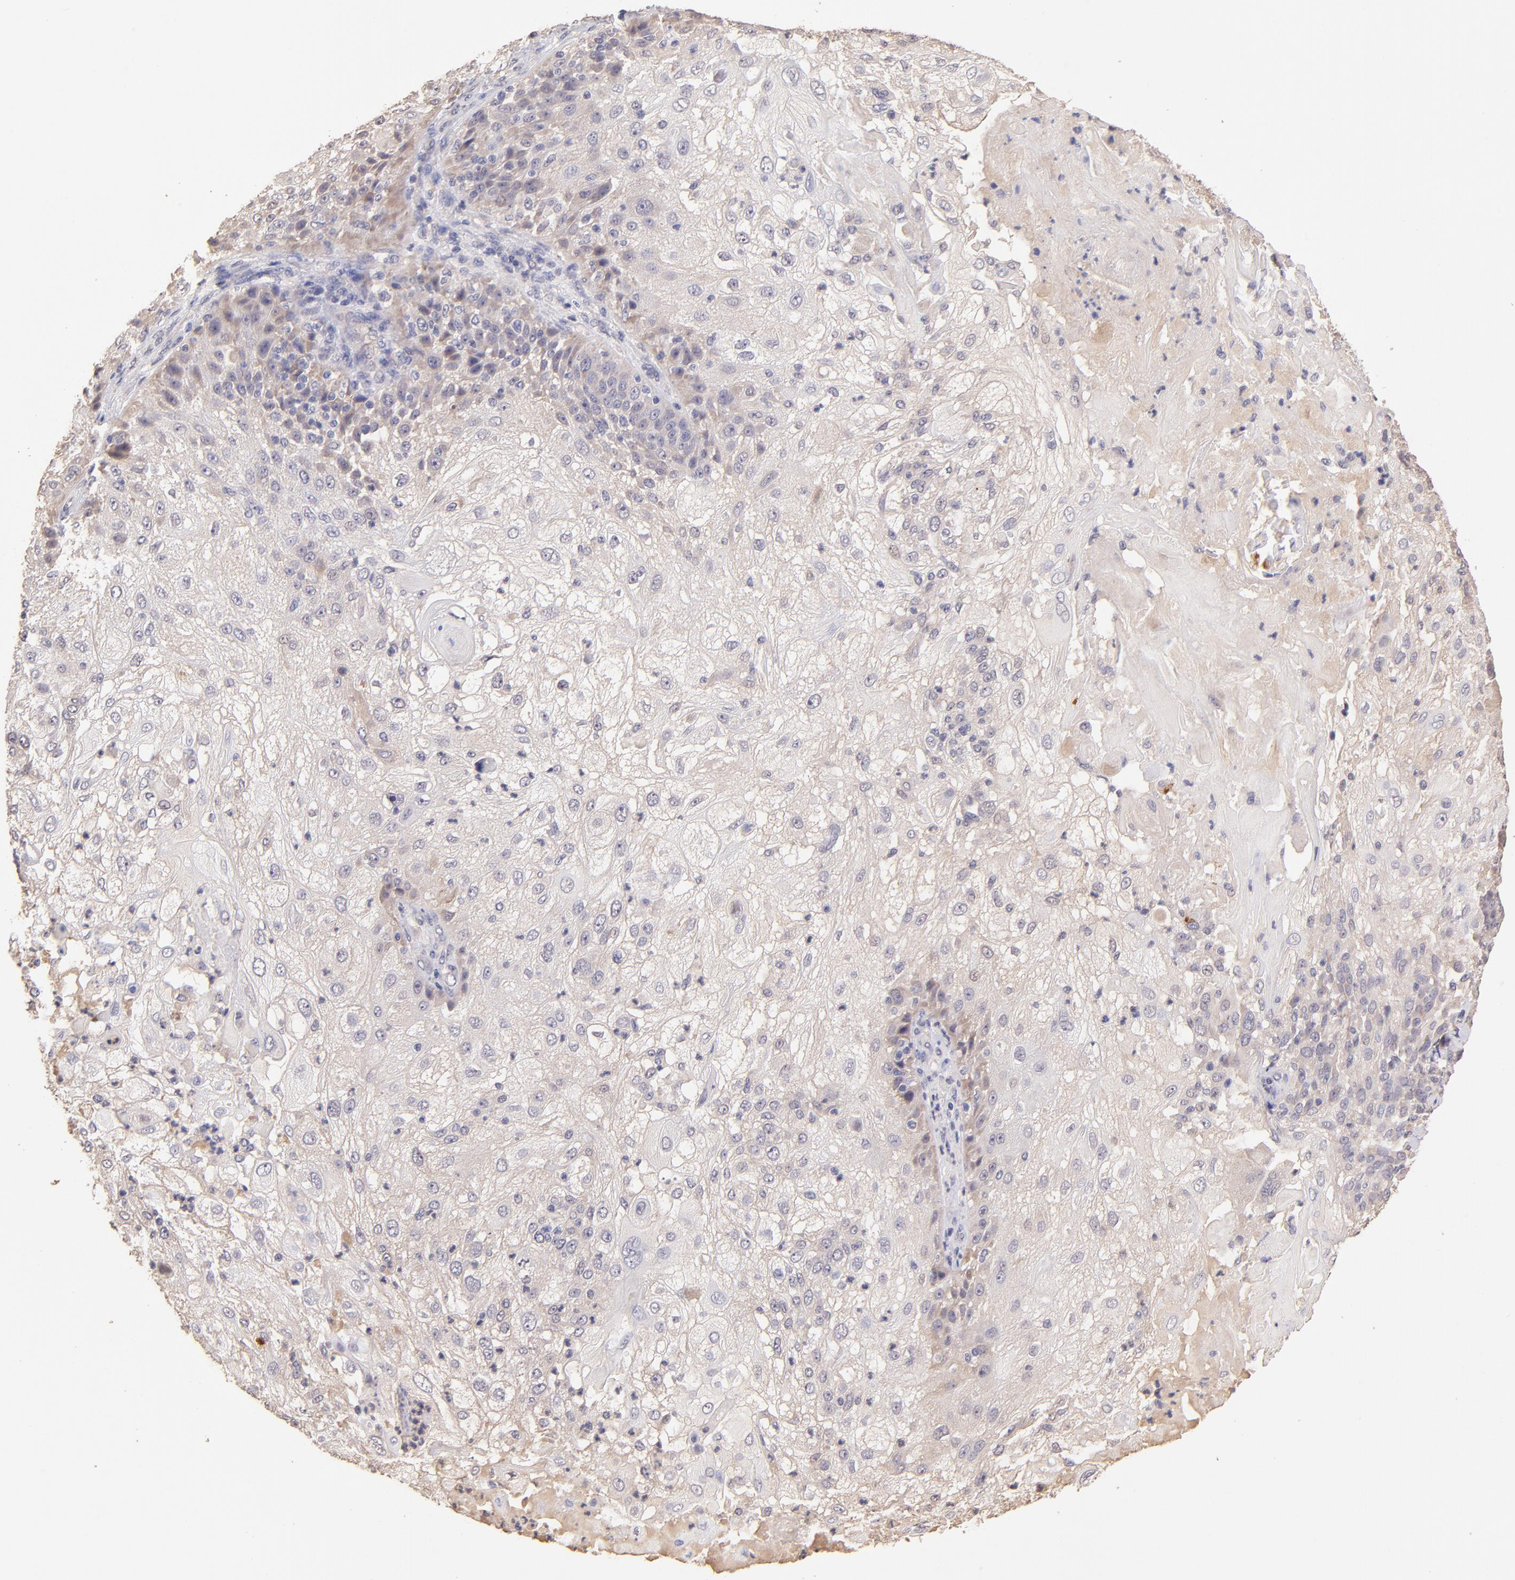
{"staining": {"intensity": "negative", "quantity": "none", "location": "none"}, "tissue": "skin cancer", "cell_type": "Tumor cells", "image_type": "cancer", "snomed": [{"axis": "morphology", "description": "Normal tissue, NOS"}, {"axis": "morphology", "description": "Squamous cell carcinoma, NOS"}, {"axis": "topography", "description": "Skin"}], "caption": "Immunohistochemistry histopathology image of neoplastic tissue: skin cancer stained with DAB reveals no significant protein staining in tumor cells.", "gene": "RNASEL", "patient": {"sex": "female", "age": 83}}